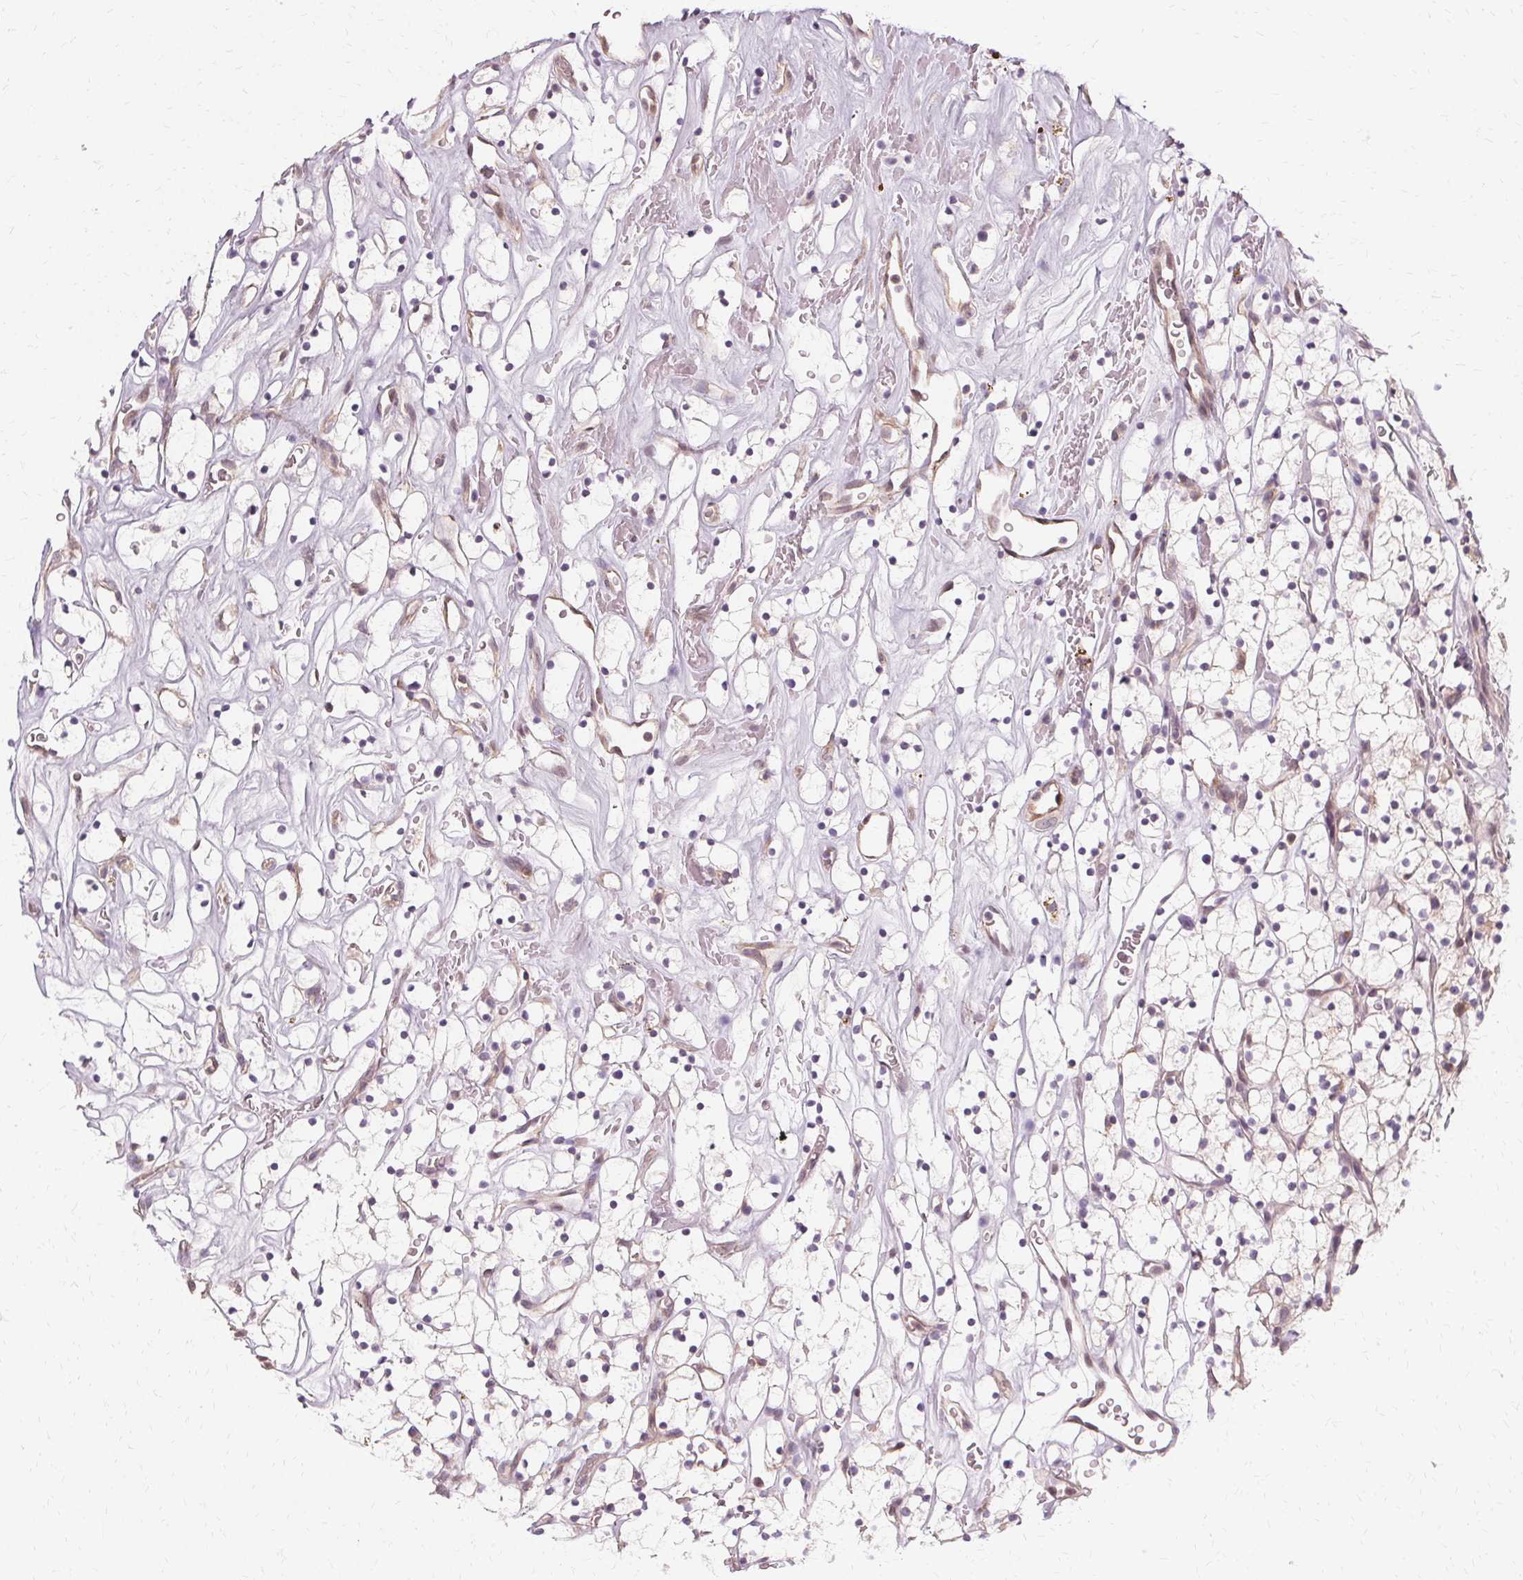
{"staining": {"intensity": "negative", "quantity": "none", "location": "none"}, "tissue": "renal cancer", "cell_type": "Tumor cells", "image_type": "cancer", "snomed": [{"axis": "morphology", "description": "Adenocarcinoma, NOS"}, {"axis": "topography", "description": "Kidney"}], "caption": "A high-resolution histopathology image shows IHC staining of renal cancer, which displays no significant expression in tumor cells.", "gene": "USP8", "patient": {"sex": "female", "age": 64}}